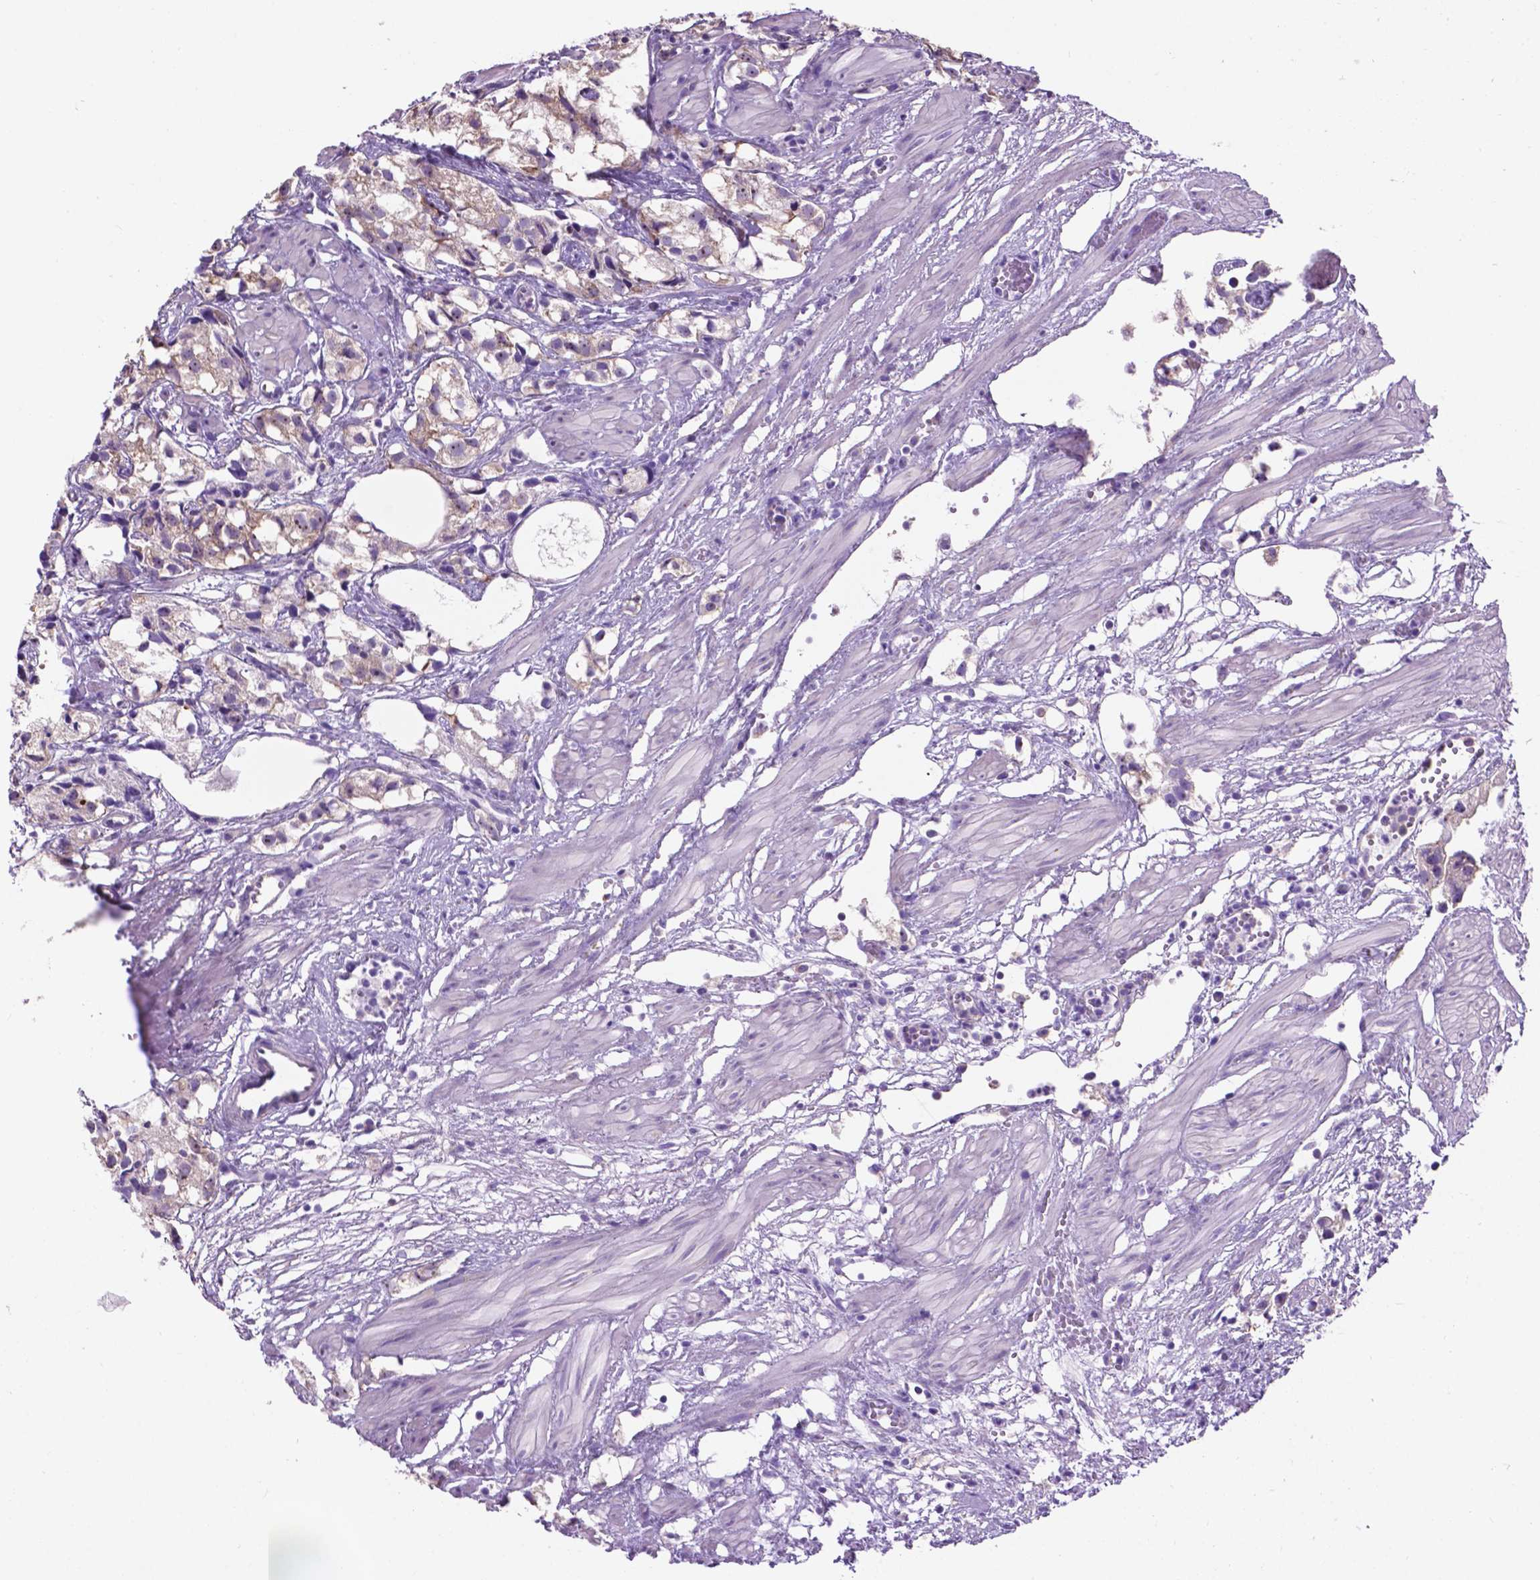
{"staining": {"intensity": "weak", "quantity": "<25%", "location": "nuclear"}, "tissue": "prostate cancer", "cell_type": "Tumor cells", "image_type": "cancer", "snomed": [{"axis": "morphology", "description": "Adenocarcinoma, High grade"}, {"axis": "topography", "description": "Prostate"}], "caption": "Immunohistochemical staining of human prostate cancer demonstrates no significant expression in tumor cells. Nuclei are stained in blue.", "gene": "SPDYA", "patient": {"sex": "male", "age": 68}}